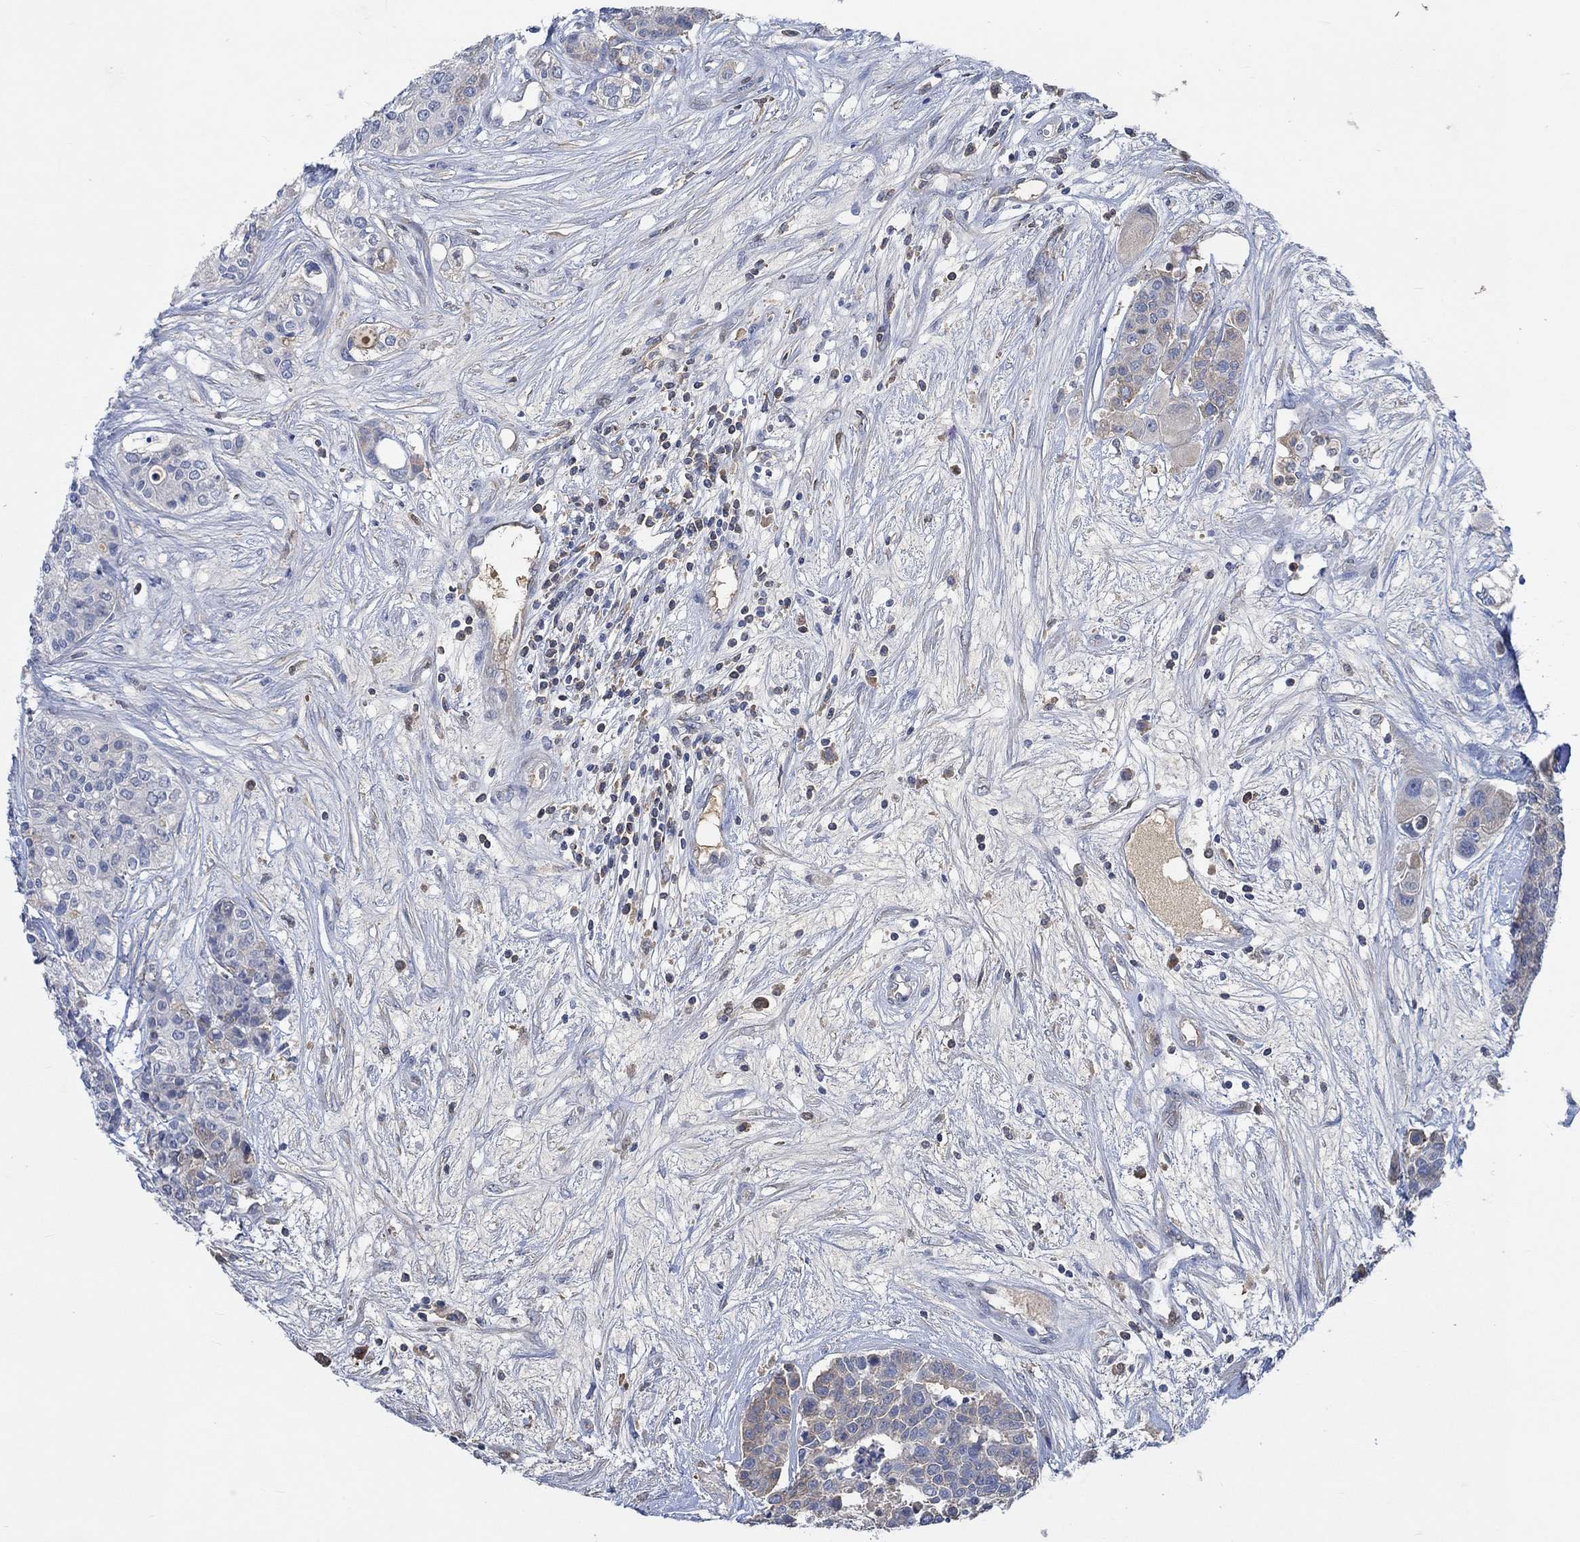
{"staining": {"intensity": "weak", "quantity": "25%-75%", "location": "cytoplasmic/membranous"}, "tissue": "carcinoid", "cell_type": "Tumor cells", "image_type": "cancer", "snomed": [{"axis": "morphology", "description": "Carcinoid, malignant, NOS"}, {"axis": "topography", "description": "Colon"}], "caption": "Weak cytoplasmic/membranous expression for a protein is identified in about 25%-75% of tumor cells of carcinoid using immunohistochemistry (IHC).", "gene": "MSTN", "patient": {"sex": "male", "age": 81}}